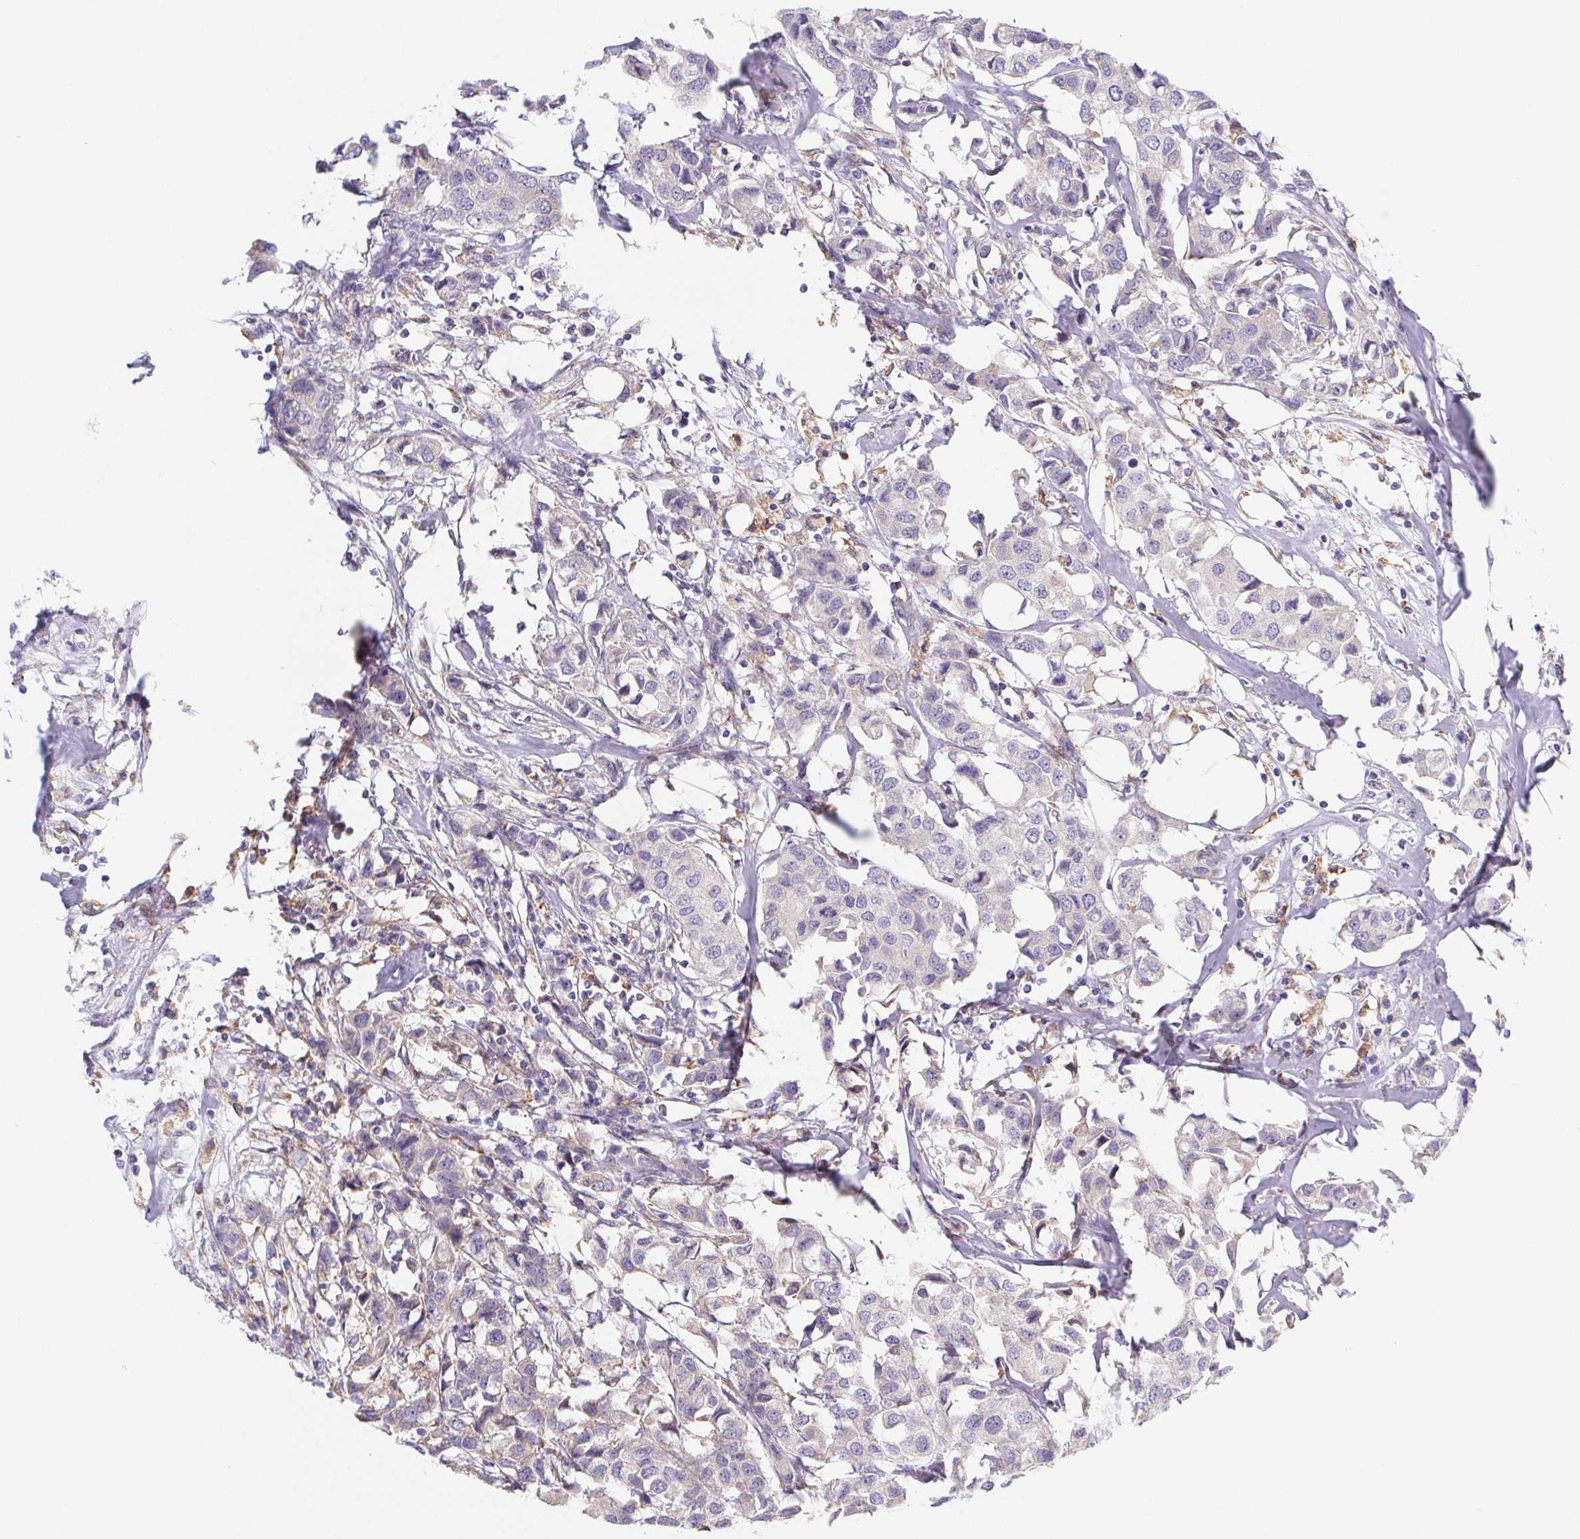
{"staining": {"intensity": "negative", "quantity": "none", "location": "none"}, "tissue": "breast cancer", "cell_type": "Tumor cells", "image_type": "cancer", "snomed": [{"axis": "morphology", "description": "Duct carcinoma"}, {"axis": "topography", "description": "Breast"}], "caption": "Human breast cancer stained for a protein using immunohistochemistry (IHC) shows no staining in tumor cells.", "gene": "ADAM8", "patient": {"sex": "female", "age": 80}}